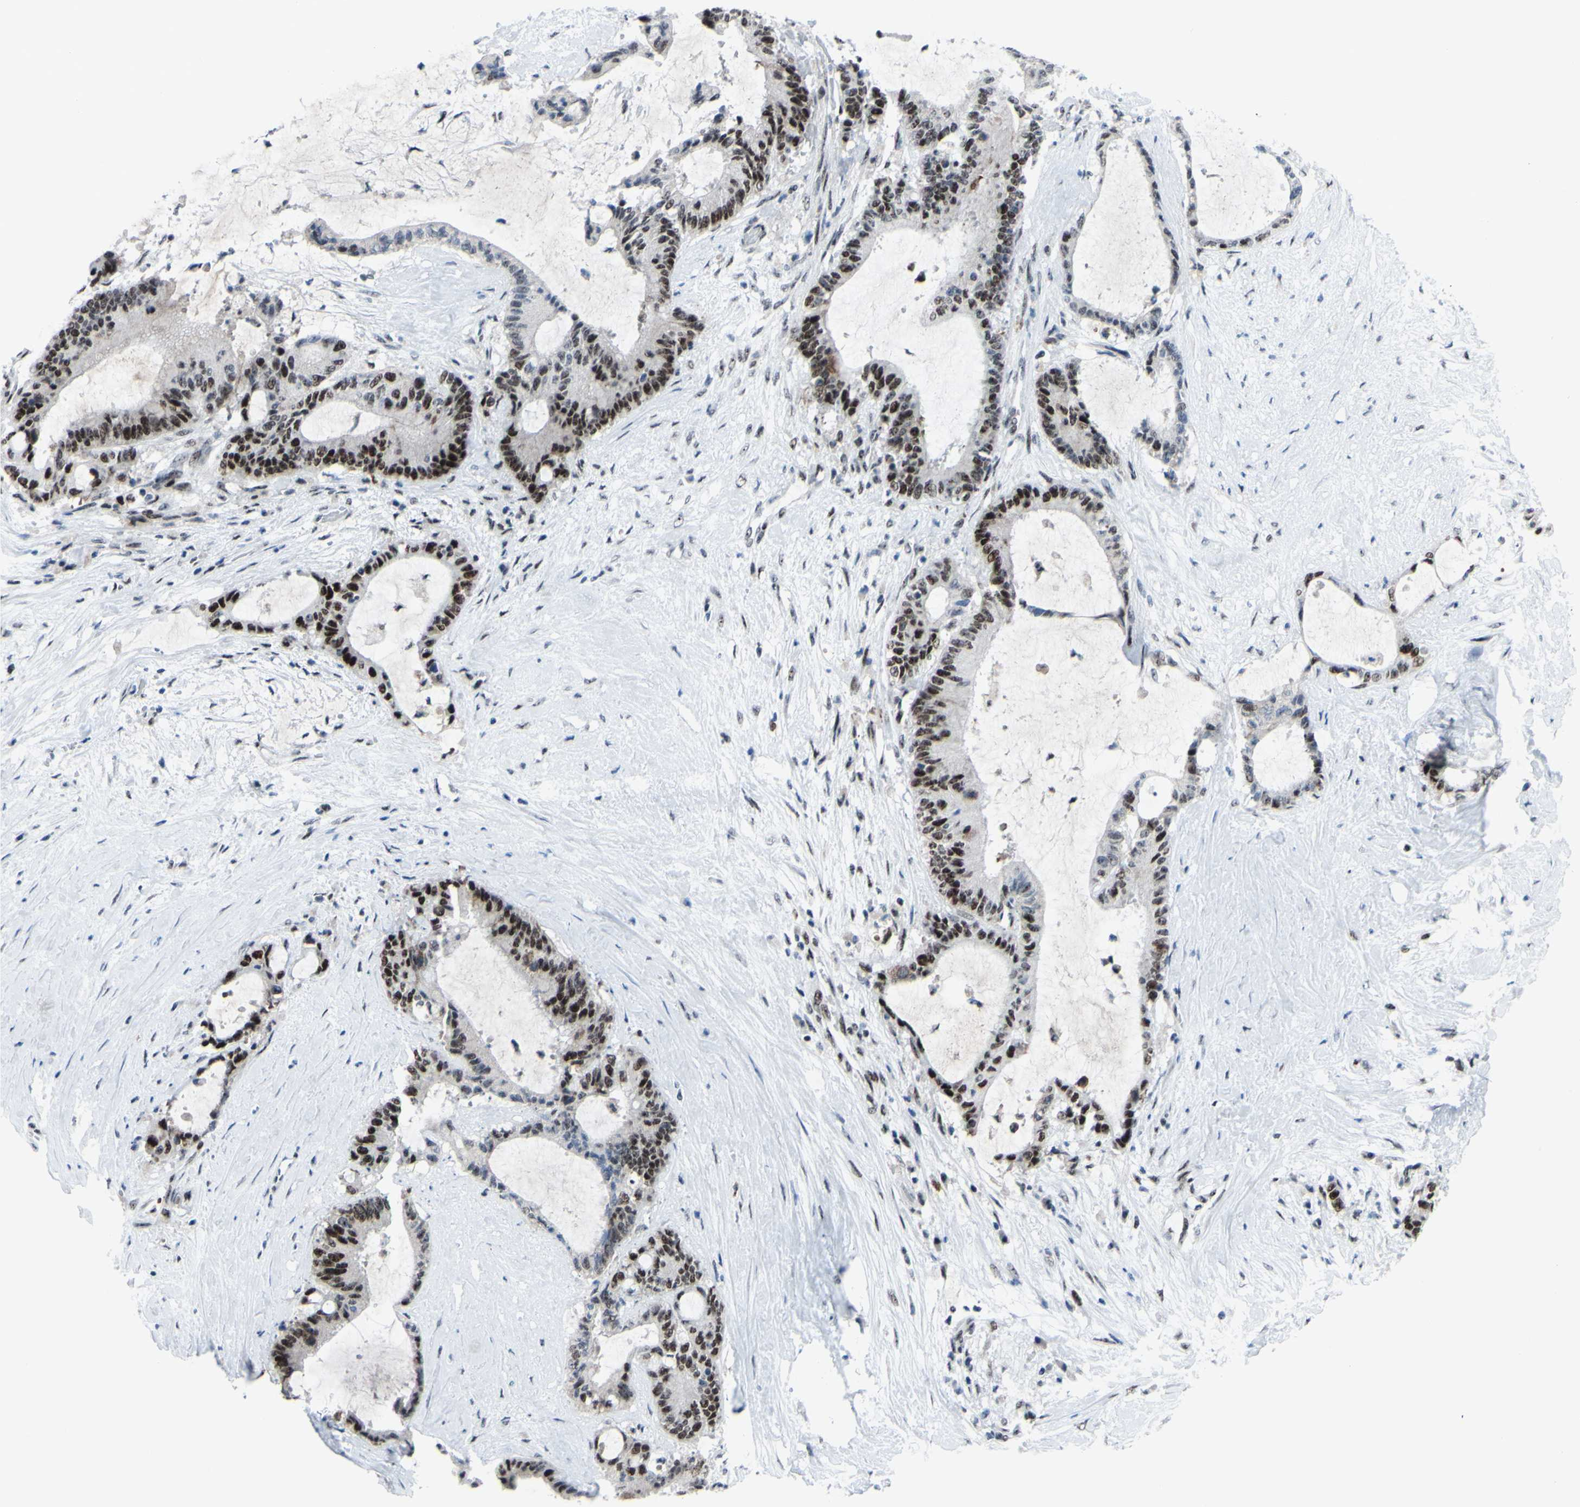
{"staining": {"intensity": "strong", "quantity": "25%-75%", "location": "nuclear"}, "tissue": "liver cancer", "cell_type": "Tumor cells", "image_type": "cancer", "snomed": [{"axis": "morphology", "description": "Cholangiocarcinoma"}, {"axis": "topography", "description": "Liver"}], "caption": "Liver cholangiocarcinoma stained with DAB IHC shows high levels of strong nuclear positivity in approximately 25%-75% of tumor cells.", "gene": "POLR1A", "patient": {"sex": "female", "age": 73}}